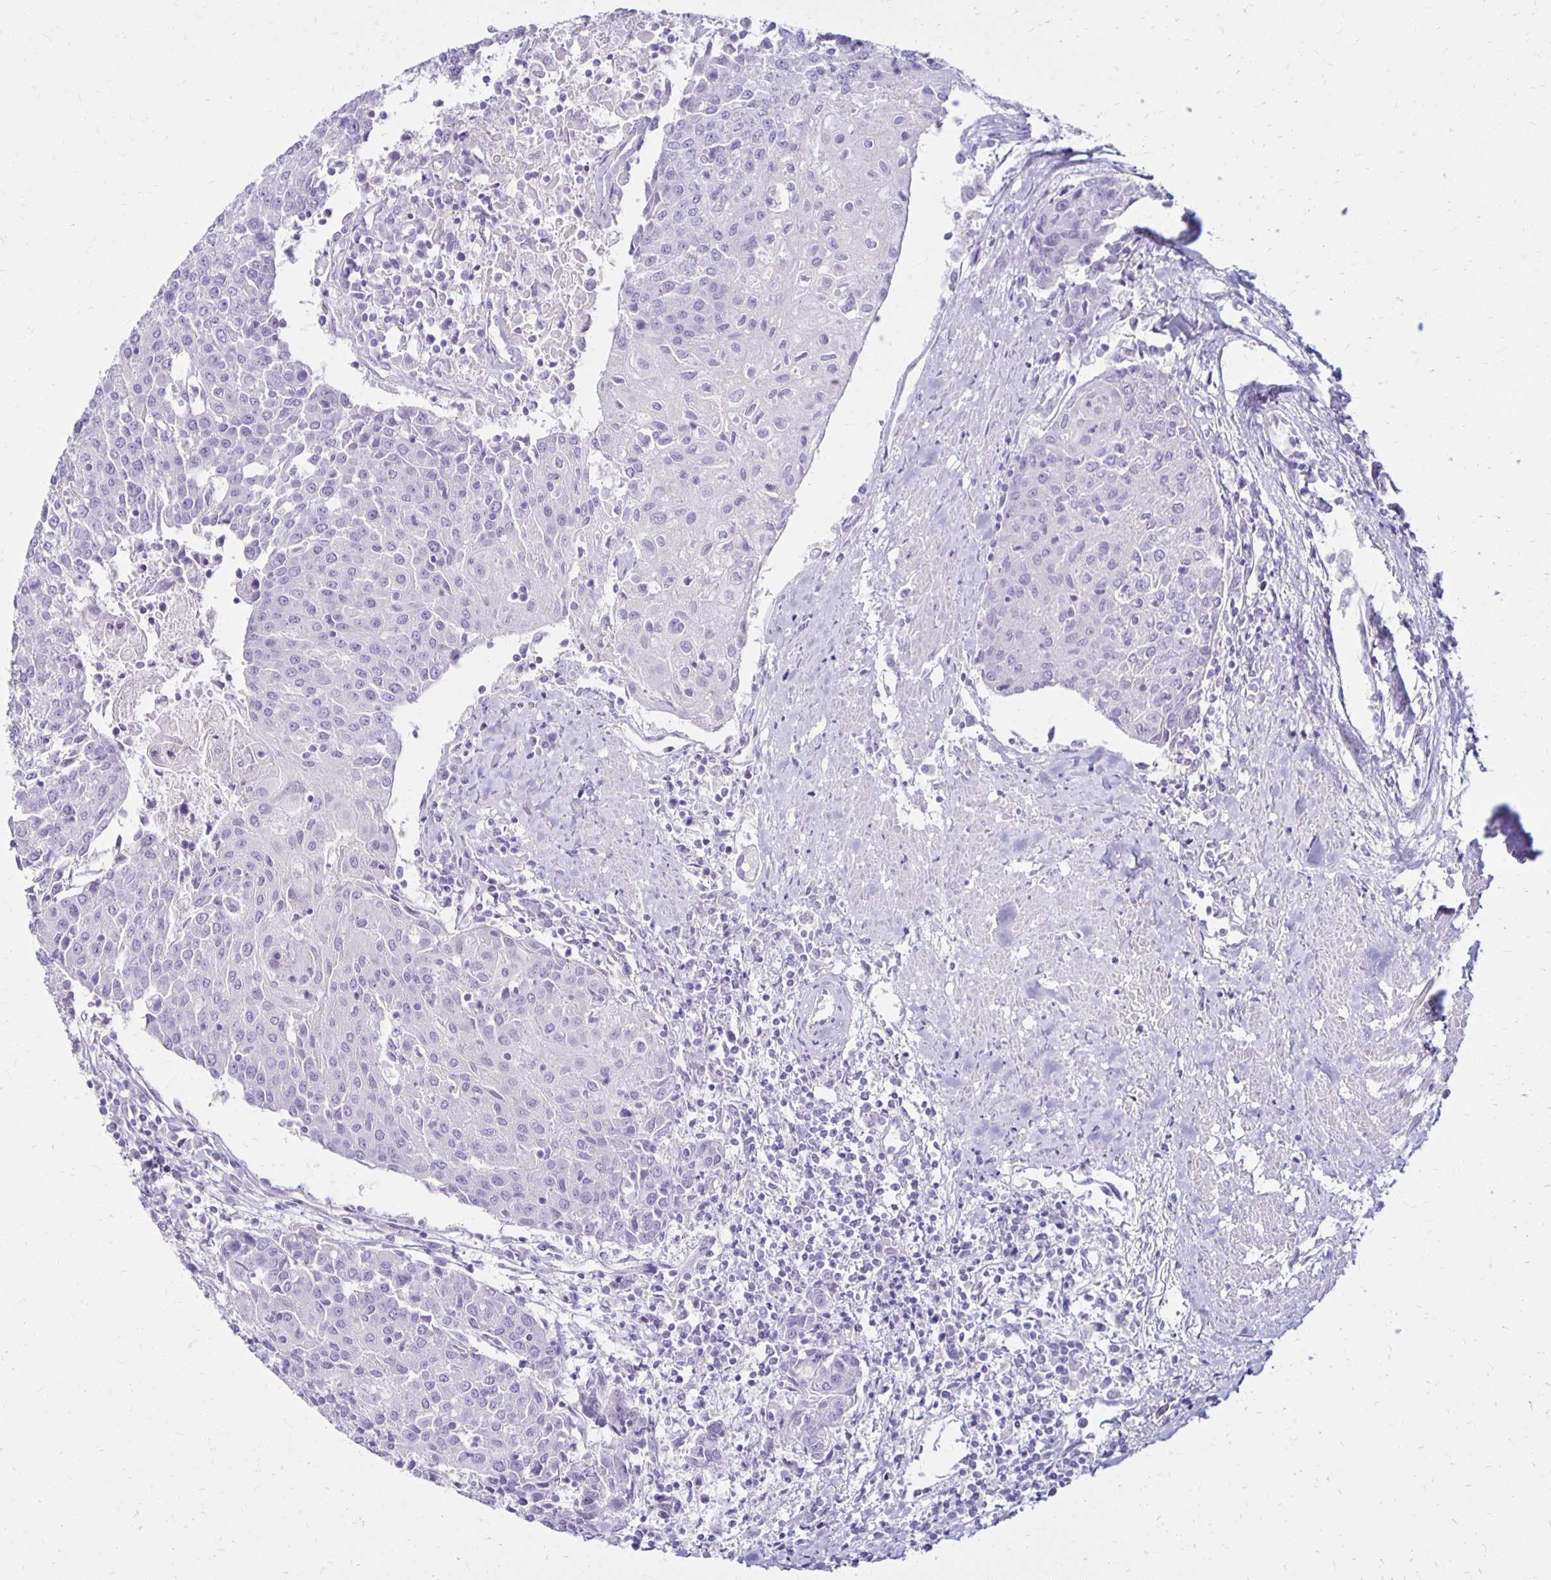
{"staining": {"intensity": "negative", "quantity": "none", "location": "none"}, "tissue": "urothelial cancer", "cell_type": "Tumor cells", "image_type": "cancer", "snomed": [{"axis": "morphology", "description": "Urothelial carcinoma, High grade"}, {"axis": "topography", "description": "Urinary bladder"}], "caption": "Urothelial carcinoma (high-grade) was stained to show a protein in brown. There is no significant staining in tumor cells.", "gene": "RYR1", "patient": {"sex": "female", "age": 85}}